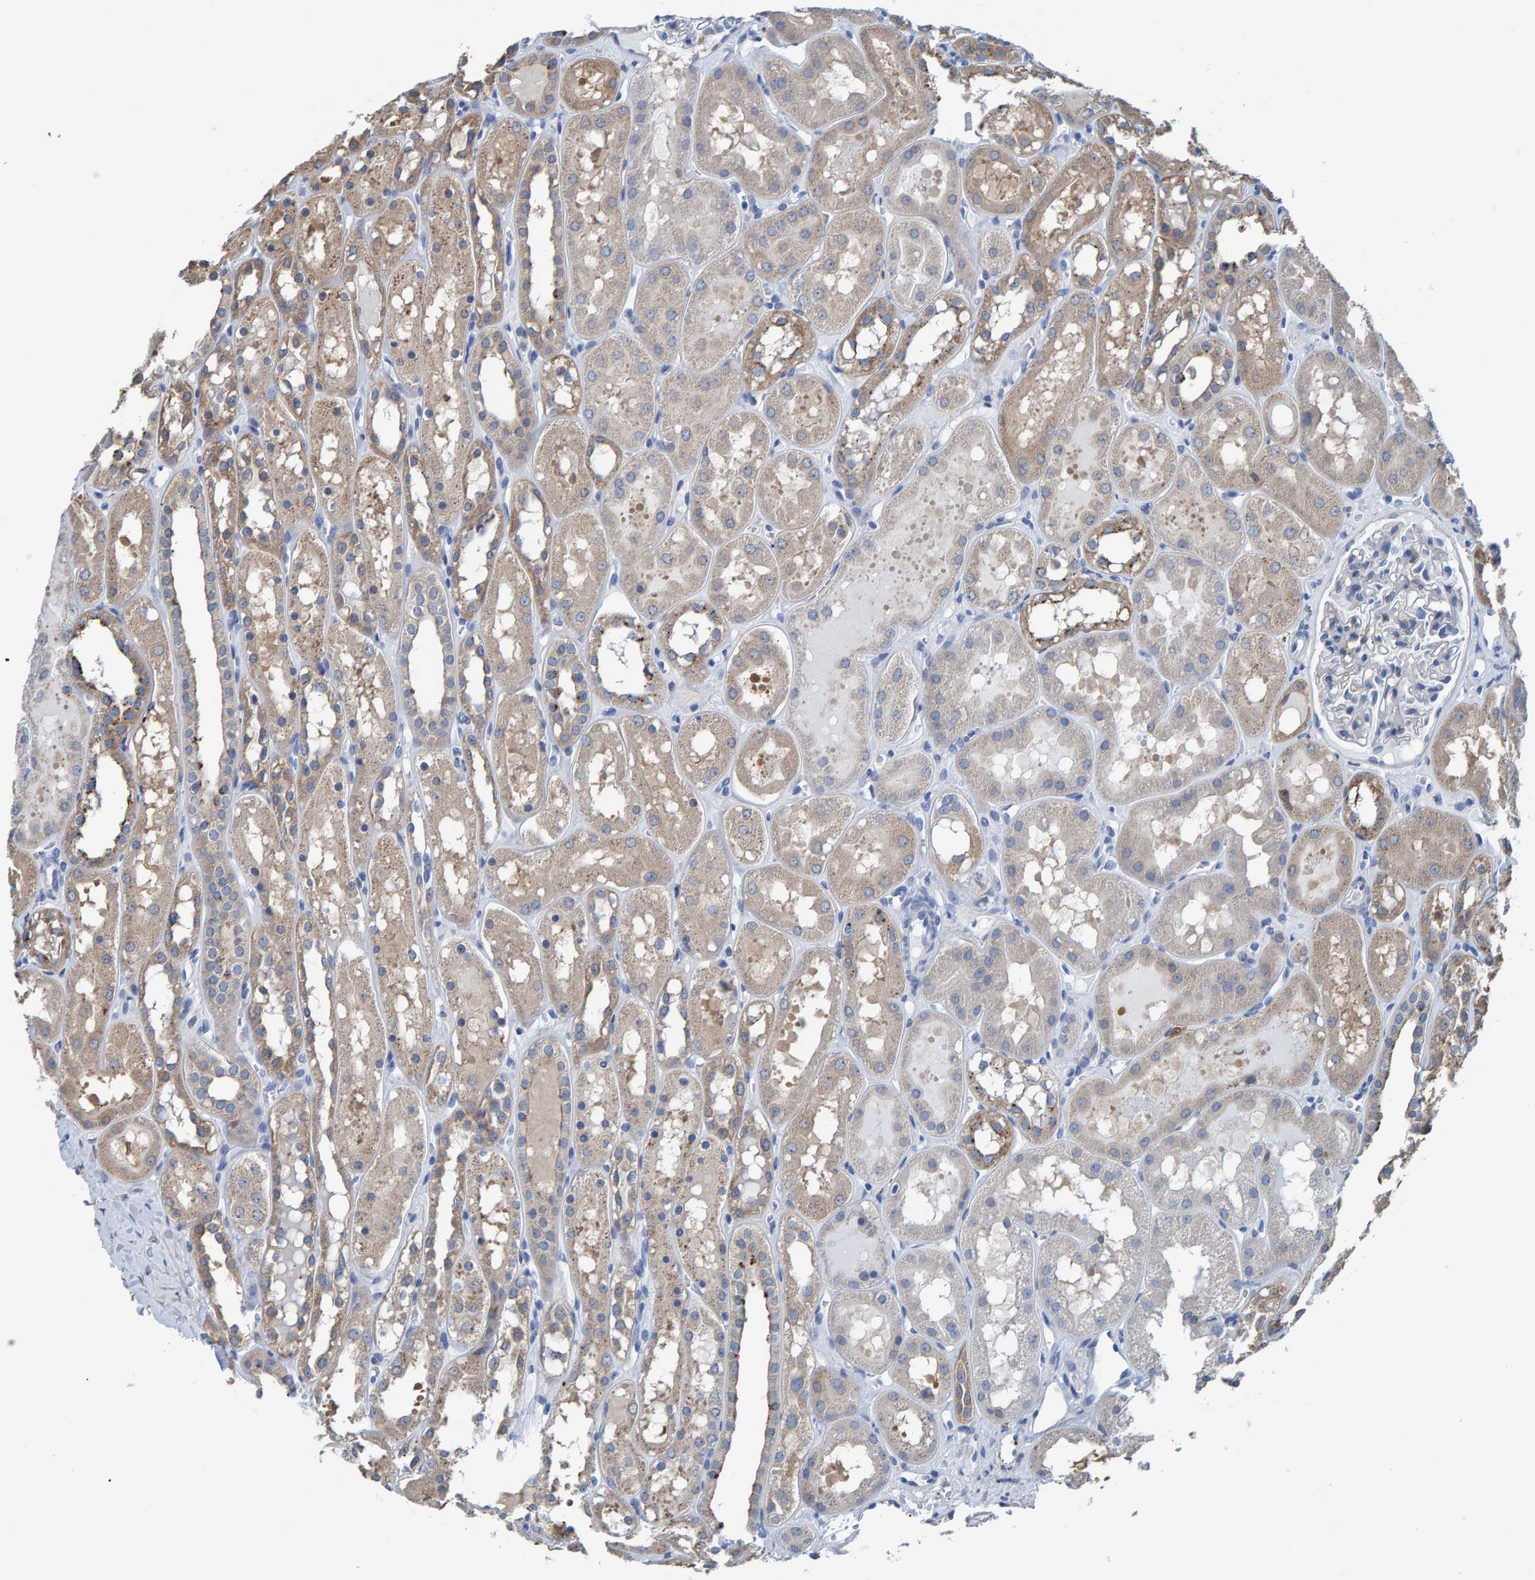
{"staining": {"intensity": "negative", "quantity": "none", "location": "none"}, "tissue": "kidney", "cell_type": "Cells in glomeruli", "image_type": "normal", "snomed": [{"axis": "morphology", "description": "Normal tissue, NOS"}, {"axis": "topography", "description": "Kidney"}, {"axis": "topography", "description": "Urinary bladder"}], "caption": "Cells in glomeruli are negative for brown protein staining in unremarkable kidney. The staining is performed using DAB brown chromogen with nuclei counter-stained in using hematoxylin.", "gene": "IDO1", "patient": {"sex": "male", "age": 16}}